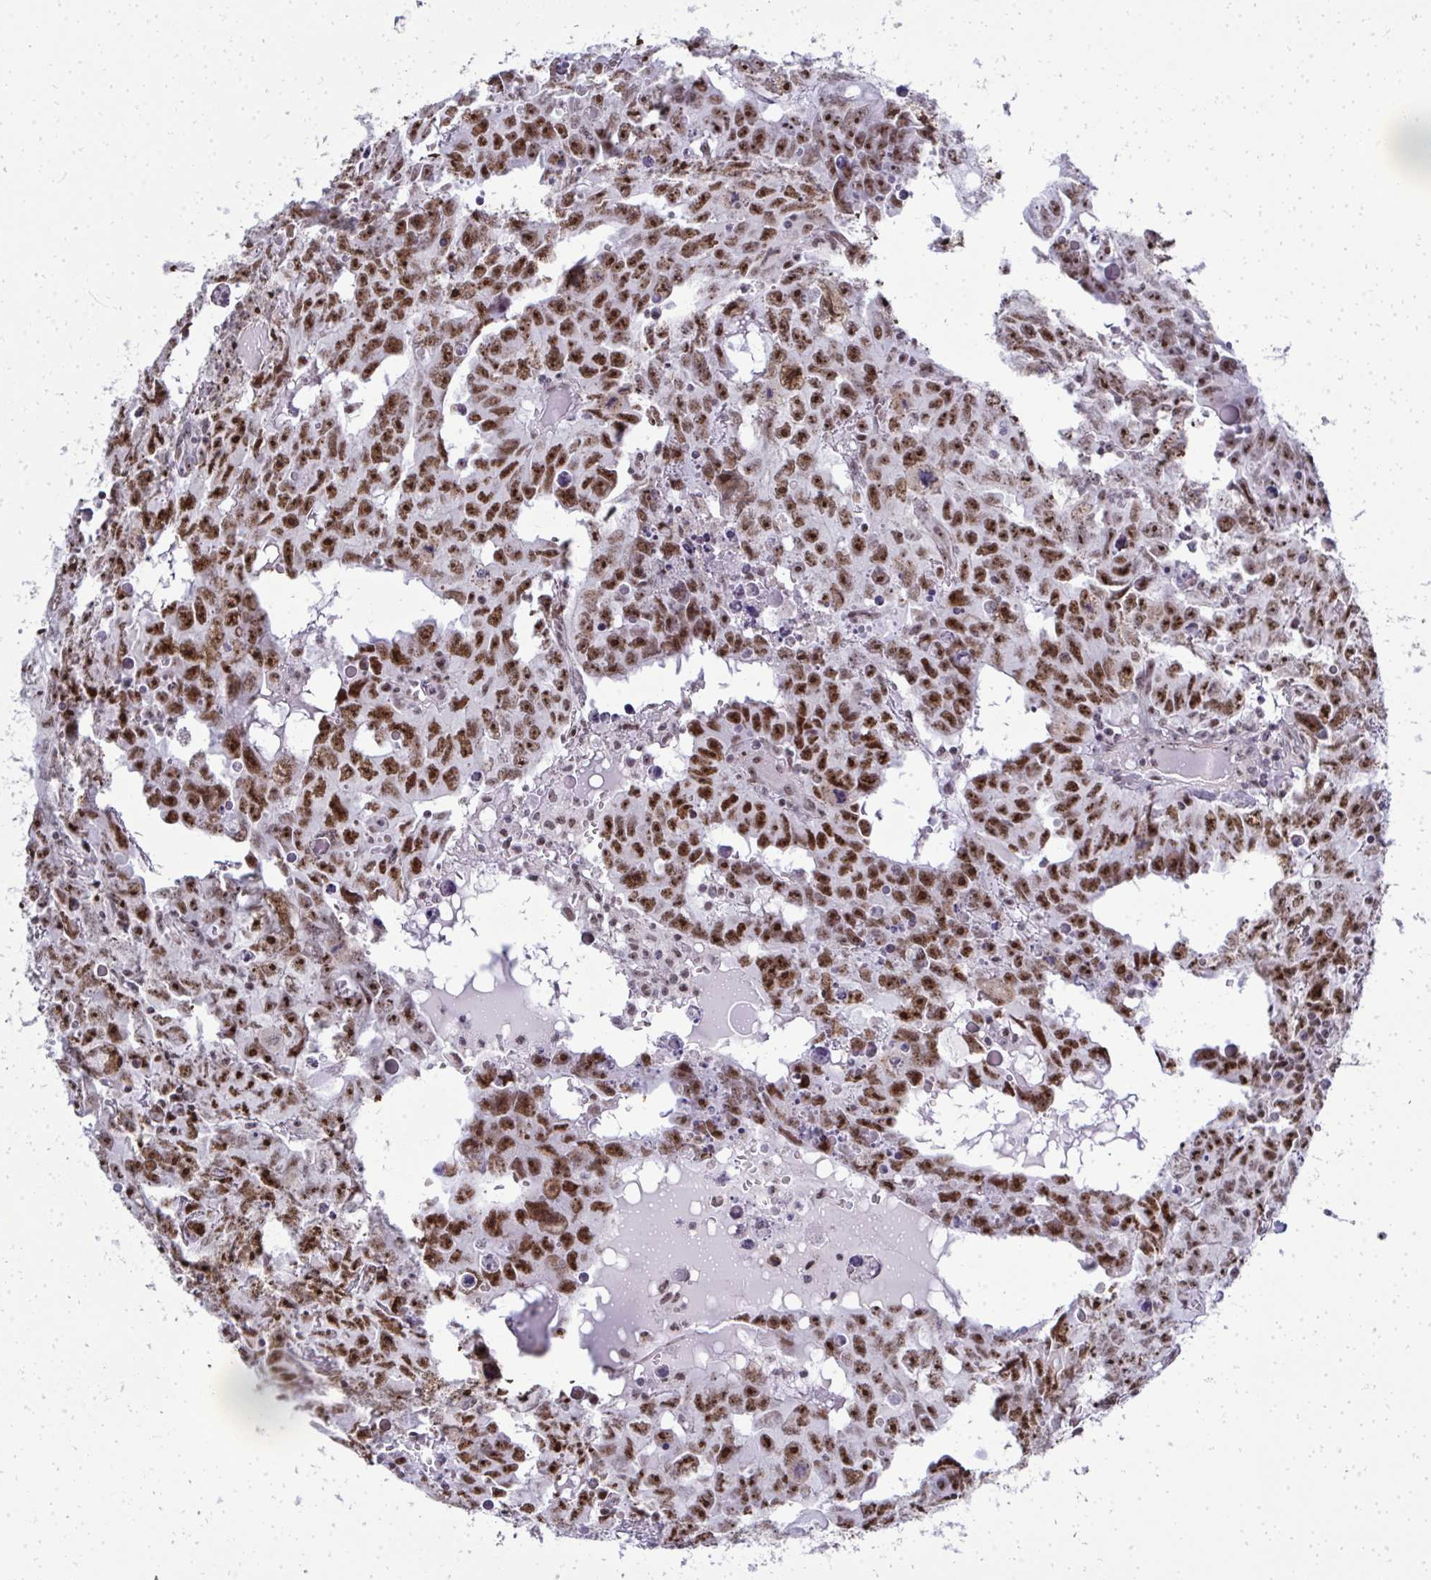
{"staining": {"intensity": "strong", "quantity": ">75%", "location": "nuclear"}, "tissue": "testis cancer", "cell_type": "Tumor cells", "image_type": "cancer", "snomed": [{"axis": "morphology", "description": "Carcinoma, Embryonal, NOS"}, {"axis": "topography", "description": "Testis"}], "caption": "High-magnification brightfield microscopy of testis cancer (embryonal carcinoma) stained with DAB (brown) and counterstained with hematoxylin (blue). tumor cells exhibit strong nuclear expression is present in approximately>75% of cells. Nuclei are stained in blue.", "gene": "SIRT7", "patient": {"sex": "male", "age": 22}}